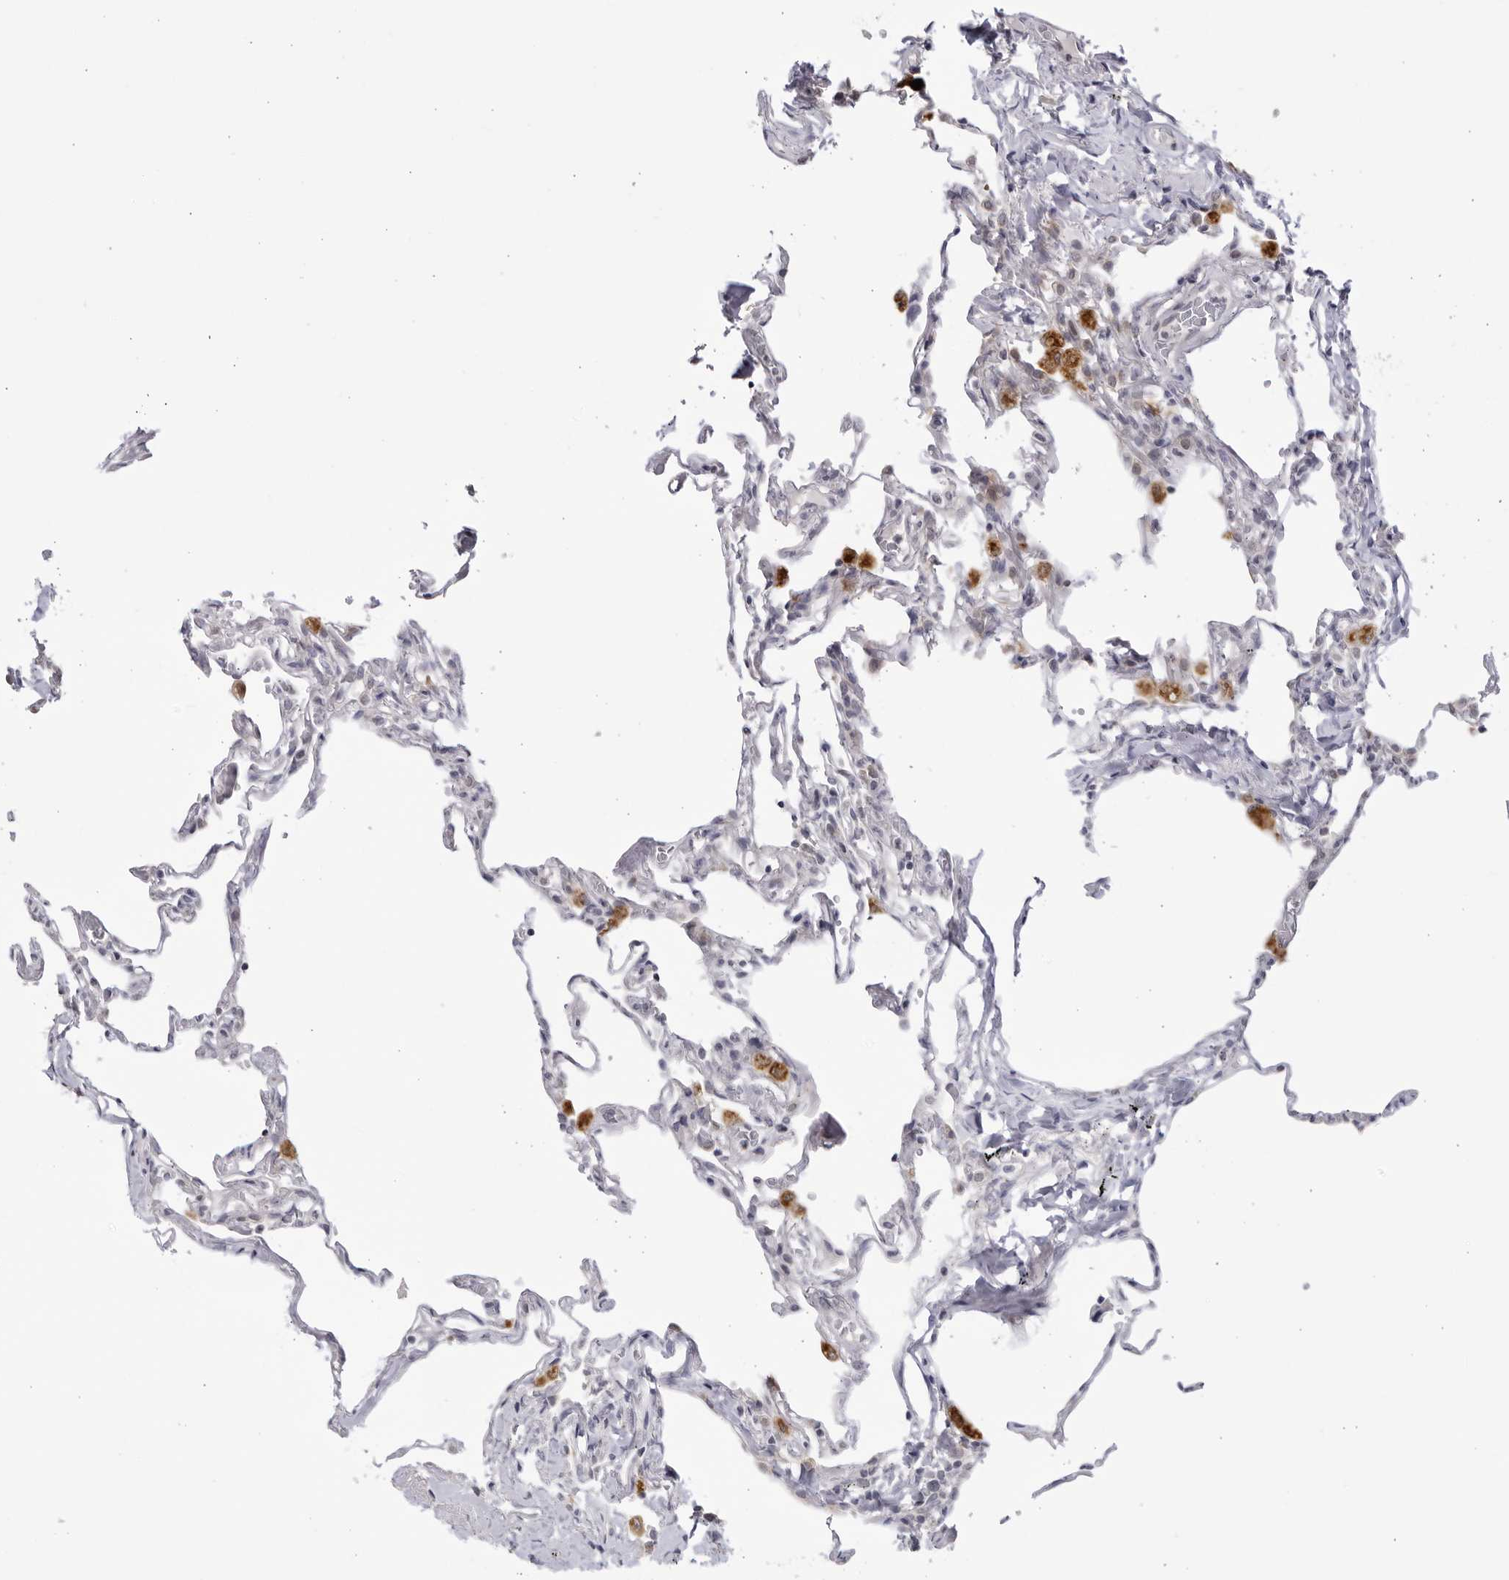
{"staining": {"intensity": "negative", "quantity": "none", "location": "none"}, "tissue": "lung", "cell_type": "Alveolar cells", "image_type": "normal", "snomed": [{"axis": "morphology", "description": "Normal tissue, NOS"}, {"axis": "topography", "description": "Lung"}], "caption": "IHC of normal lung exhibits no expression in alveolar cells. (Brightfield microscopy of DAB IHC at high magnification).", "gene": "CNBD1", "patient": {"sex": "male", "age": 59}}